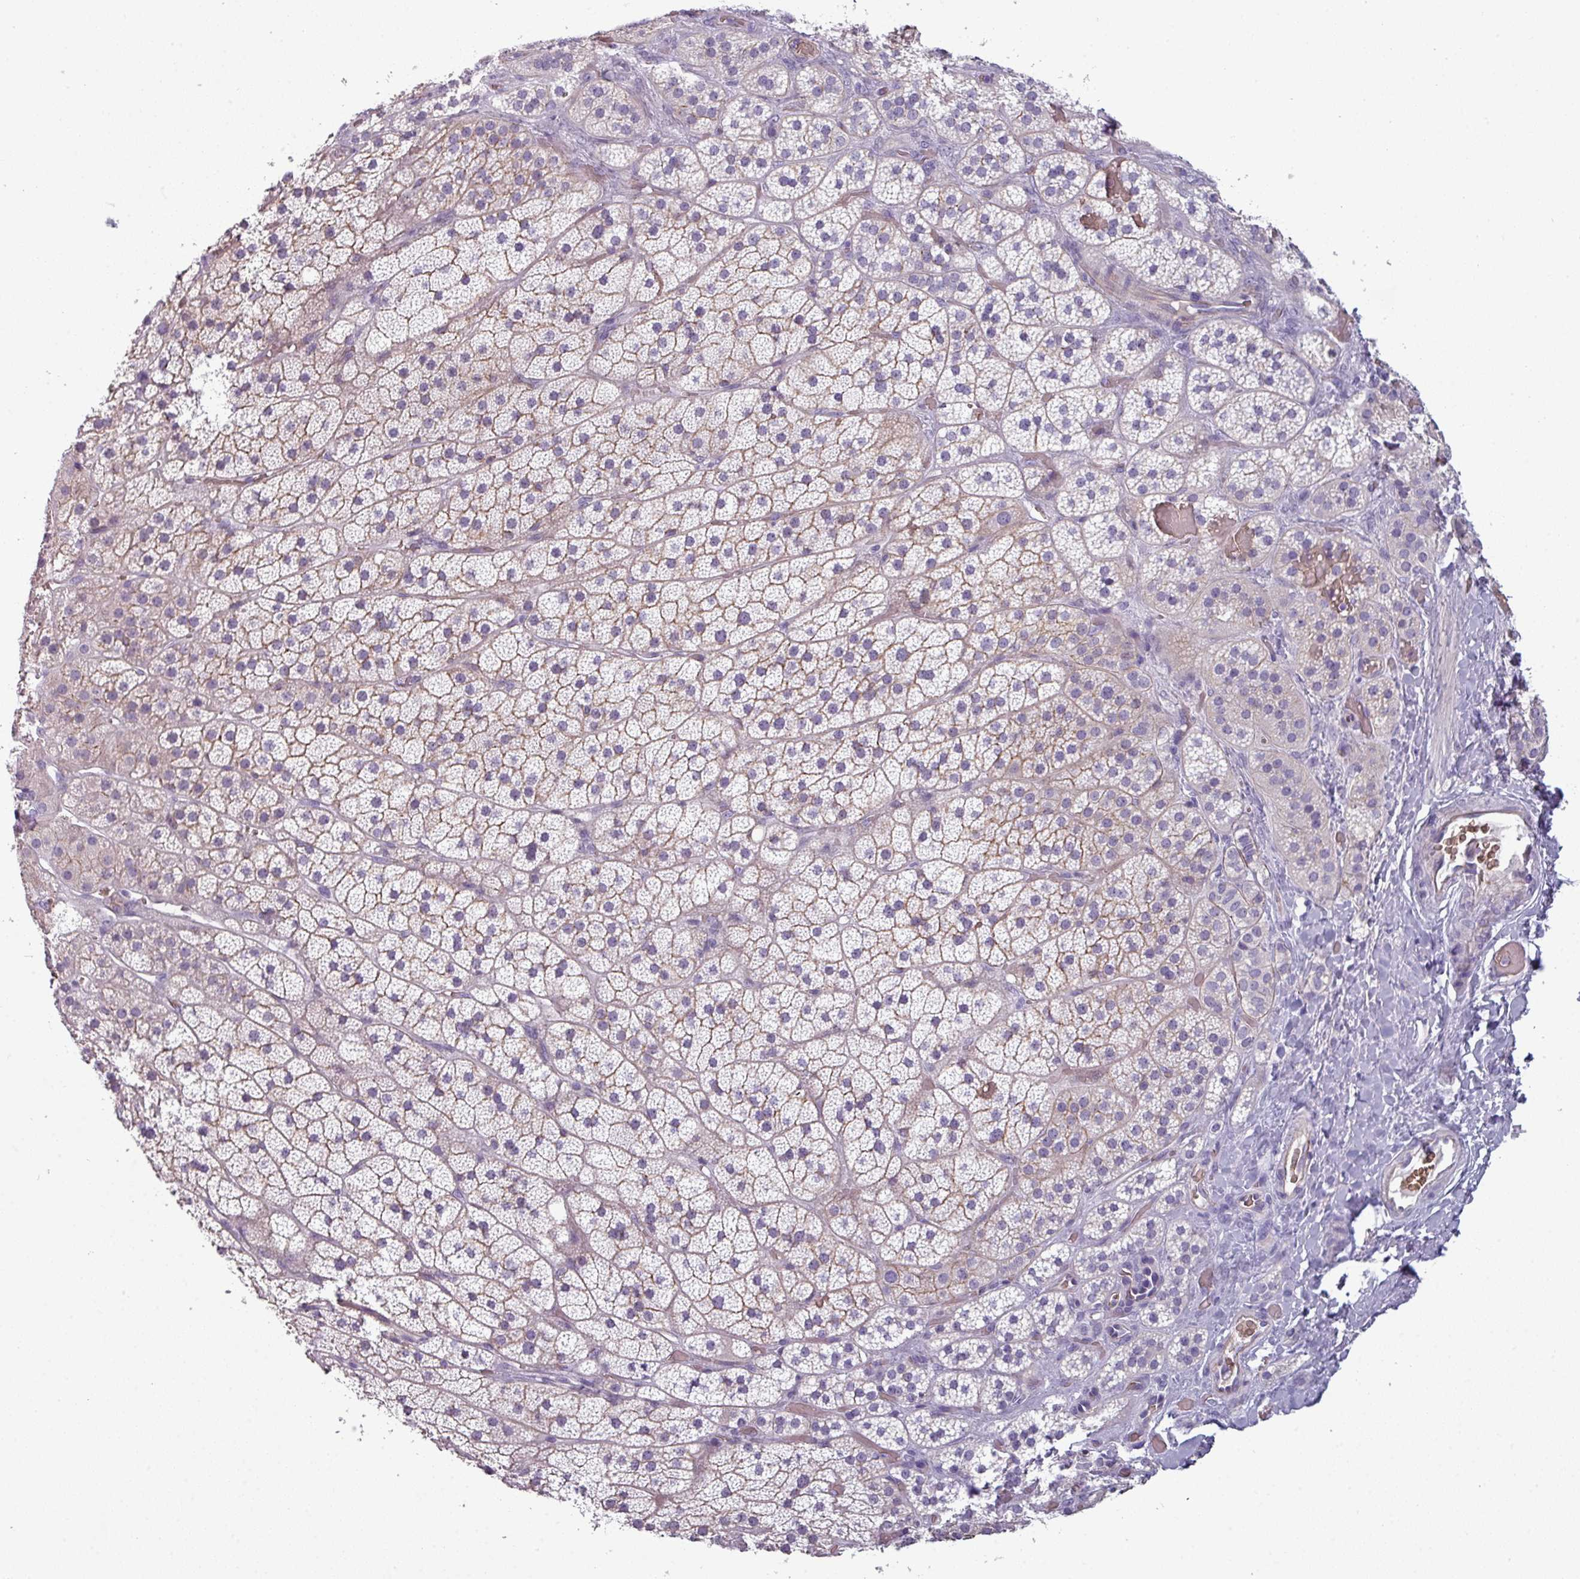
{"staining": {"intensity": "negative", "quantity": "none", "location": "none"}, "tissue": "adrenal gland", "cell_type": "Glandular cells", "image_type": "normal", "snomed": [{"axis": "morphology", "description": "Normal tissue, NOS"}, {"axis": "topography", "description": "Adrenal gland"}], "caption": "Photomicrograph shows no significant protein positivity in glandular cells of benign adrenal gland.", "gene": "AREL1", "patient": {"sex": "male", "age": 57}}